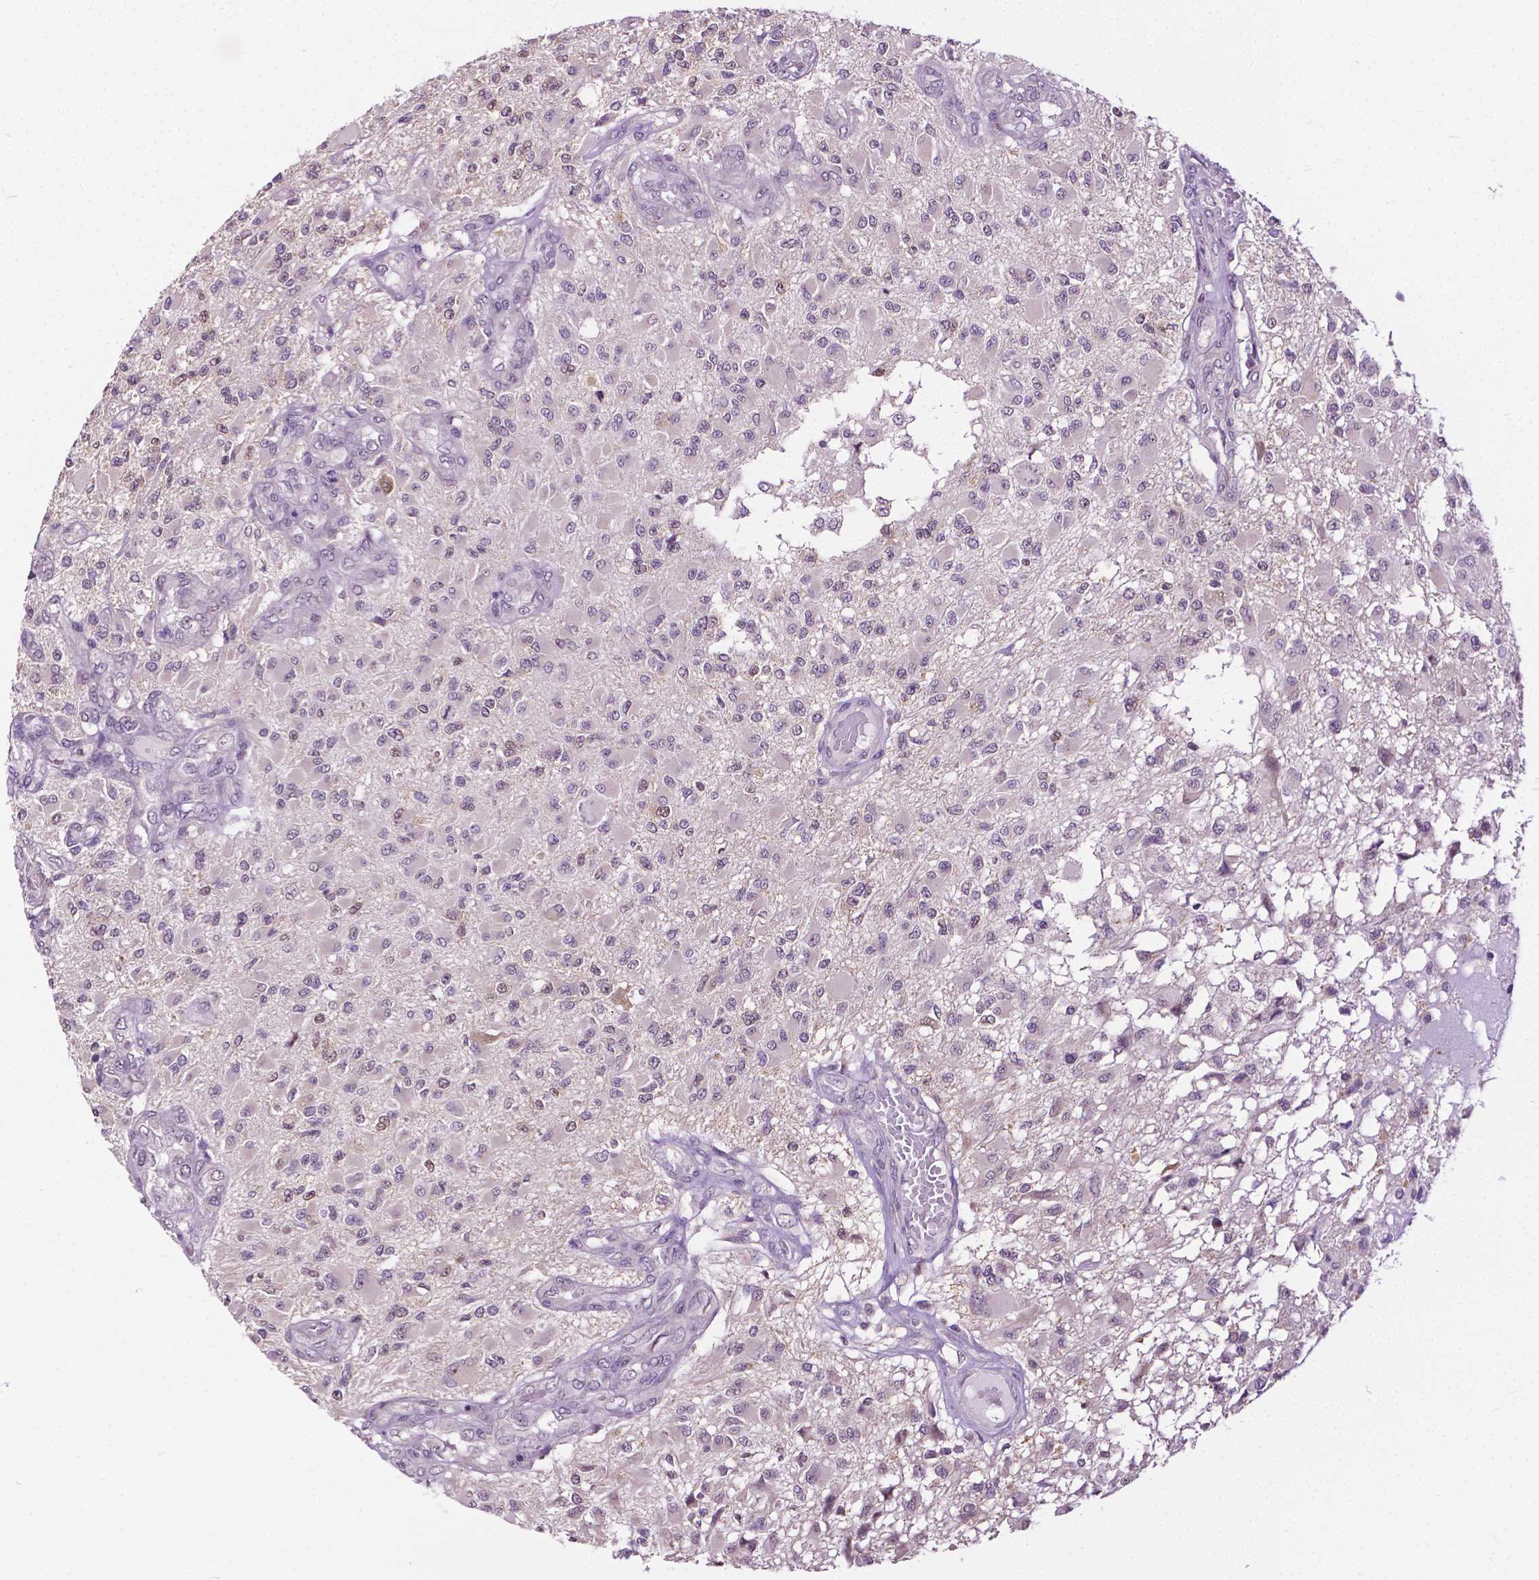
{"staining": {"intensity": "weak", "quantity": "25%-75%", "location": "nuclear"}, "tissue": "glioma", "cell_type": "Tumor cells", "image_type": "cancer", "snomed": [{"axis": "morphology", "description": "Glioma, malignant, High grade"}, {"axis": "topography", "description": "Brain"}], "caption": "The immunohistochemical stain labels weak nuclear expression in tumor cells of malignant high-grade glioma tissue.", "gene": "TTC9B", "patient": {"sex": "female", "age": 63}}